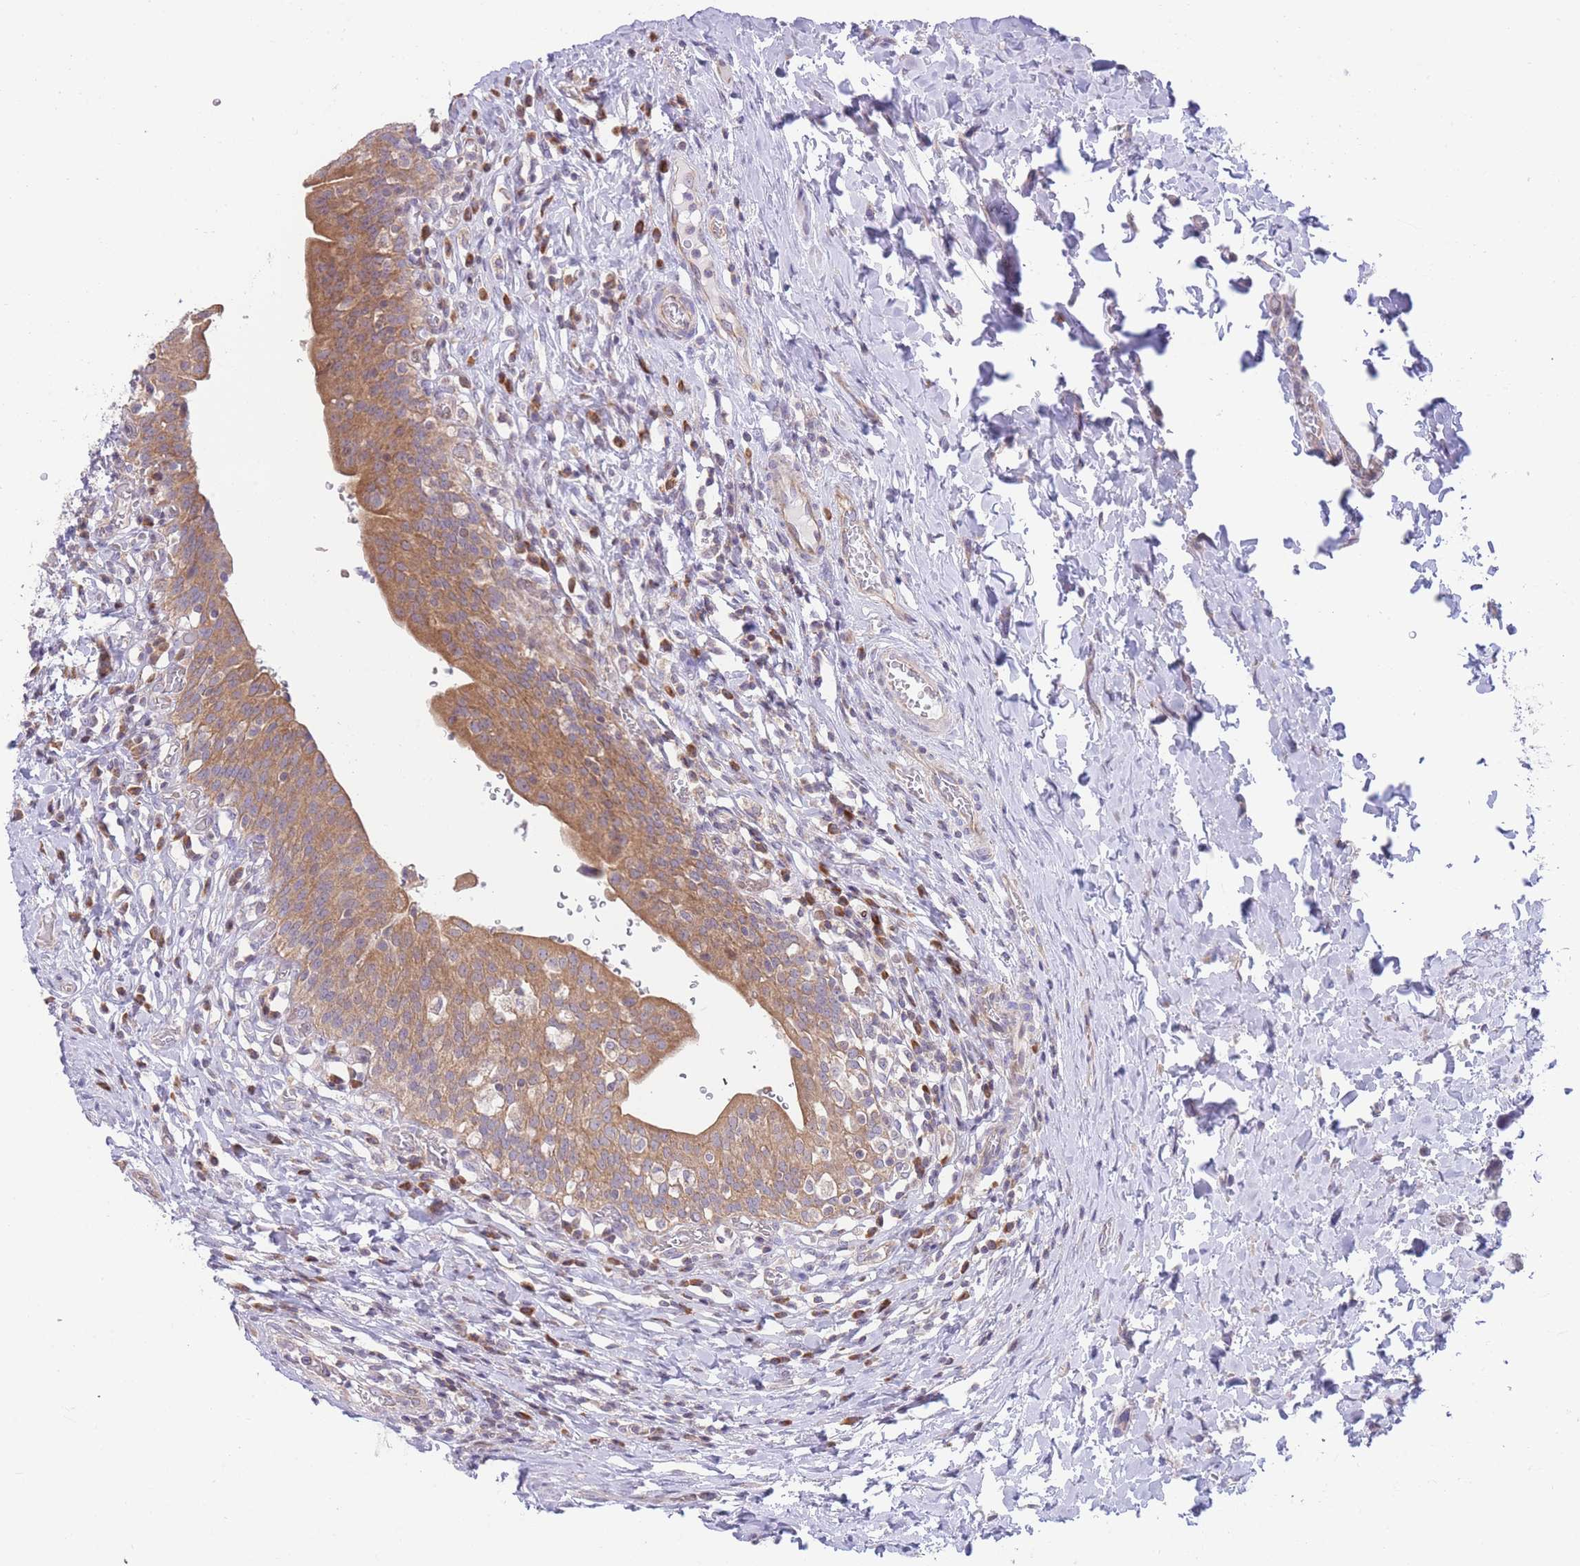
{"staining": {"intensity": "moderate", "quantity": ">75%", "location": "cytoplasmic/membranous"}, "tissue": "urinary bladder", "cell_type": "Urothelial cells", "image_type": "normal", "snomed": [{"axis": "morphology", "description": "Normal tissue, NOS"}, {"axis": "morphology", "description": "Inflammation, NOS"}, {"axis": "topography", "description": "Urinary bladder"}], "caption": "Immunohistochemistry (IHC) histopathology image of unremarkable urinary bladder stained for a protein (brown), which demonstrates medium levels of moderate cytoplasmic/membranous expression in about >75% of urothelial cells.", "gene": "BOLA2B", "patient": {"sex": "male", "age": 64}}